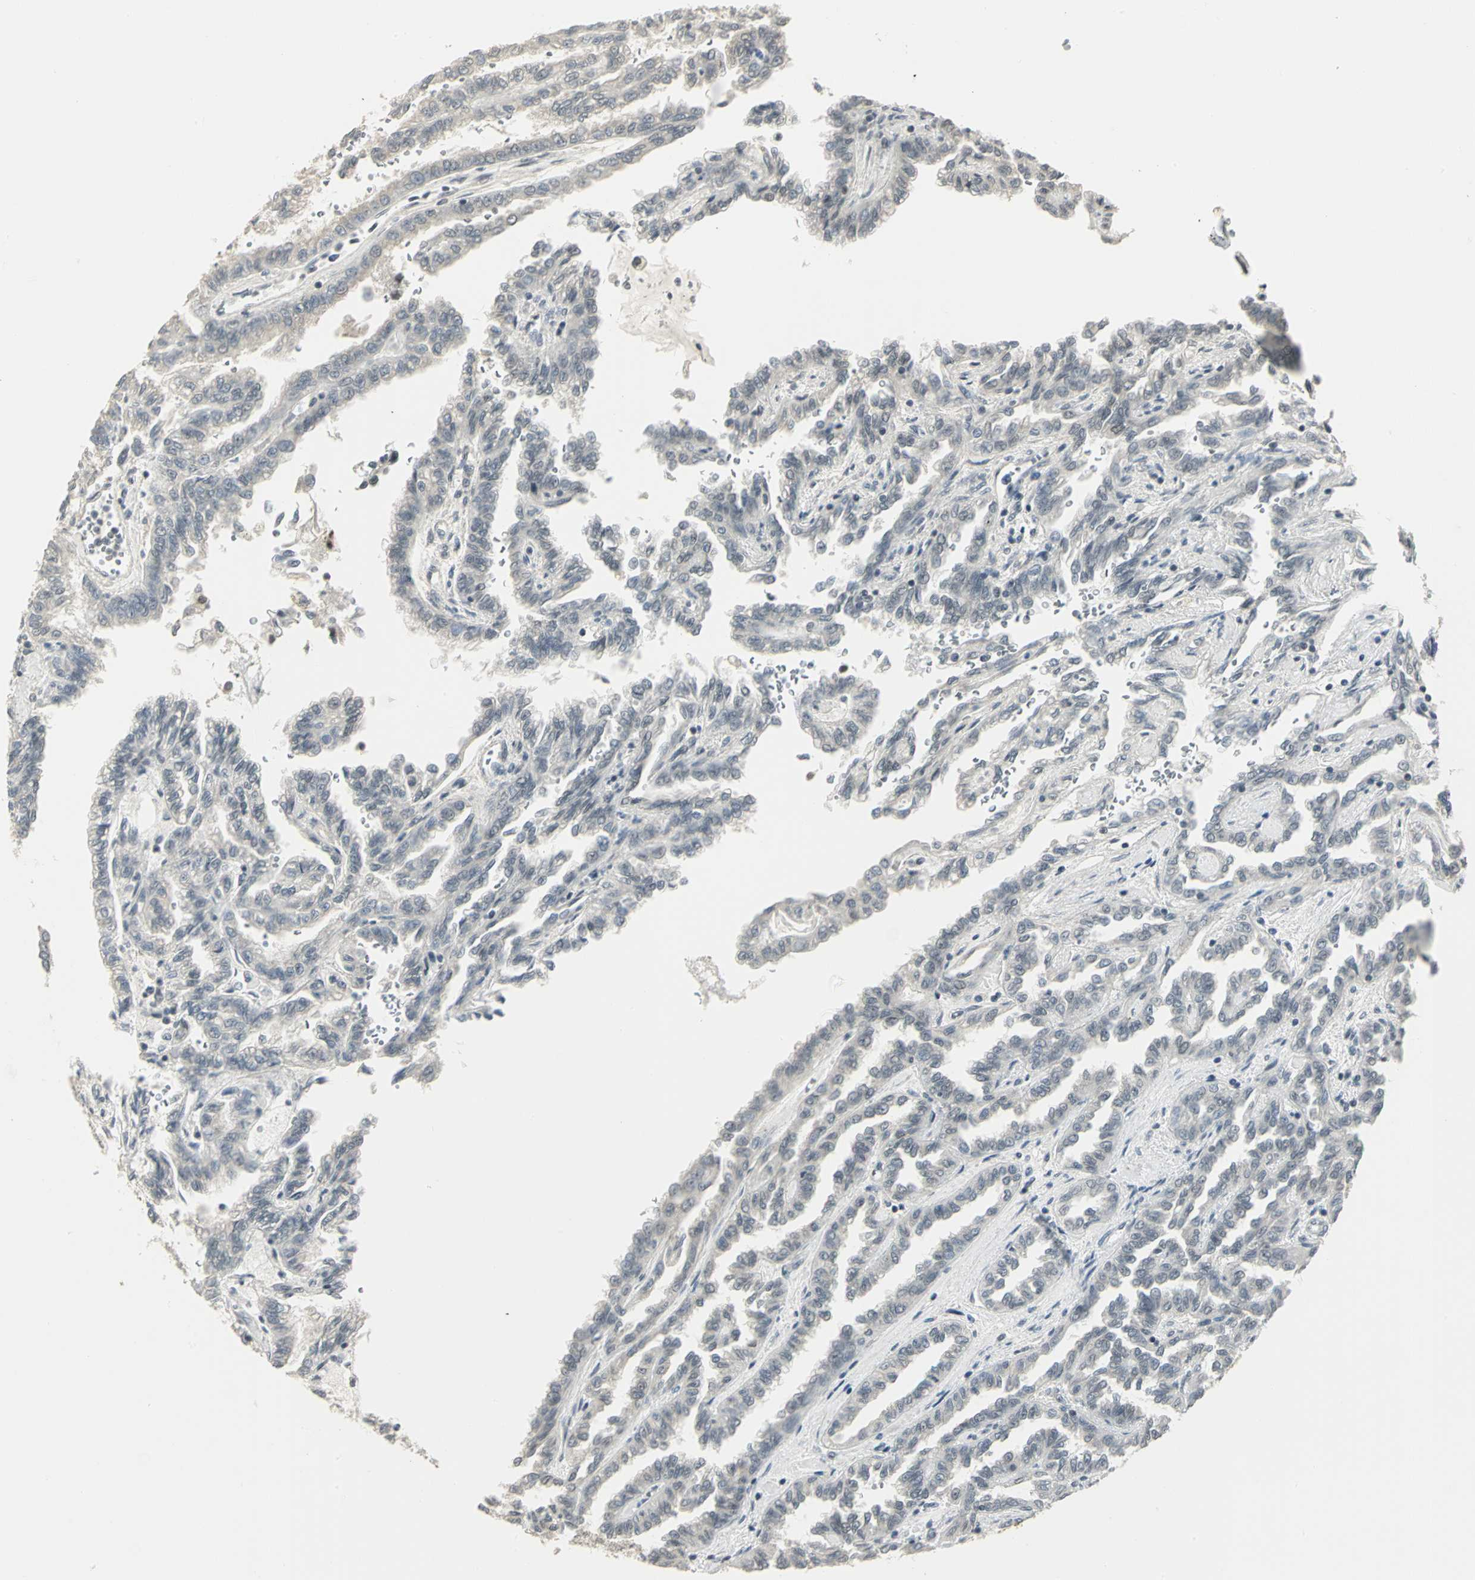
{"staining": {"intensity": "negative", "quantity": "none", "location": "none"}, "tissue": "renal cancer", "cell_type": "Tumor cells", "image_type": "cancer", "snomed": [{"axis": "morphology", "description": "Inflammation, NOS"}, {"axis": "morphology", "description": "Adenocarcinoma, NOS"}, {"axis": "topography", "description": "Kidney"}], "caption": "Image shows no significant protein expression in tumor cells of renal cancer.", "gene": "CBX3", "patient": {"sex": "male", "age": 68}}